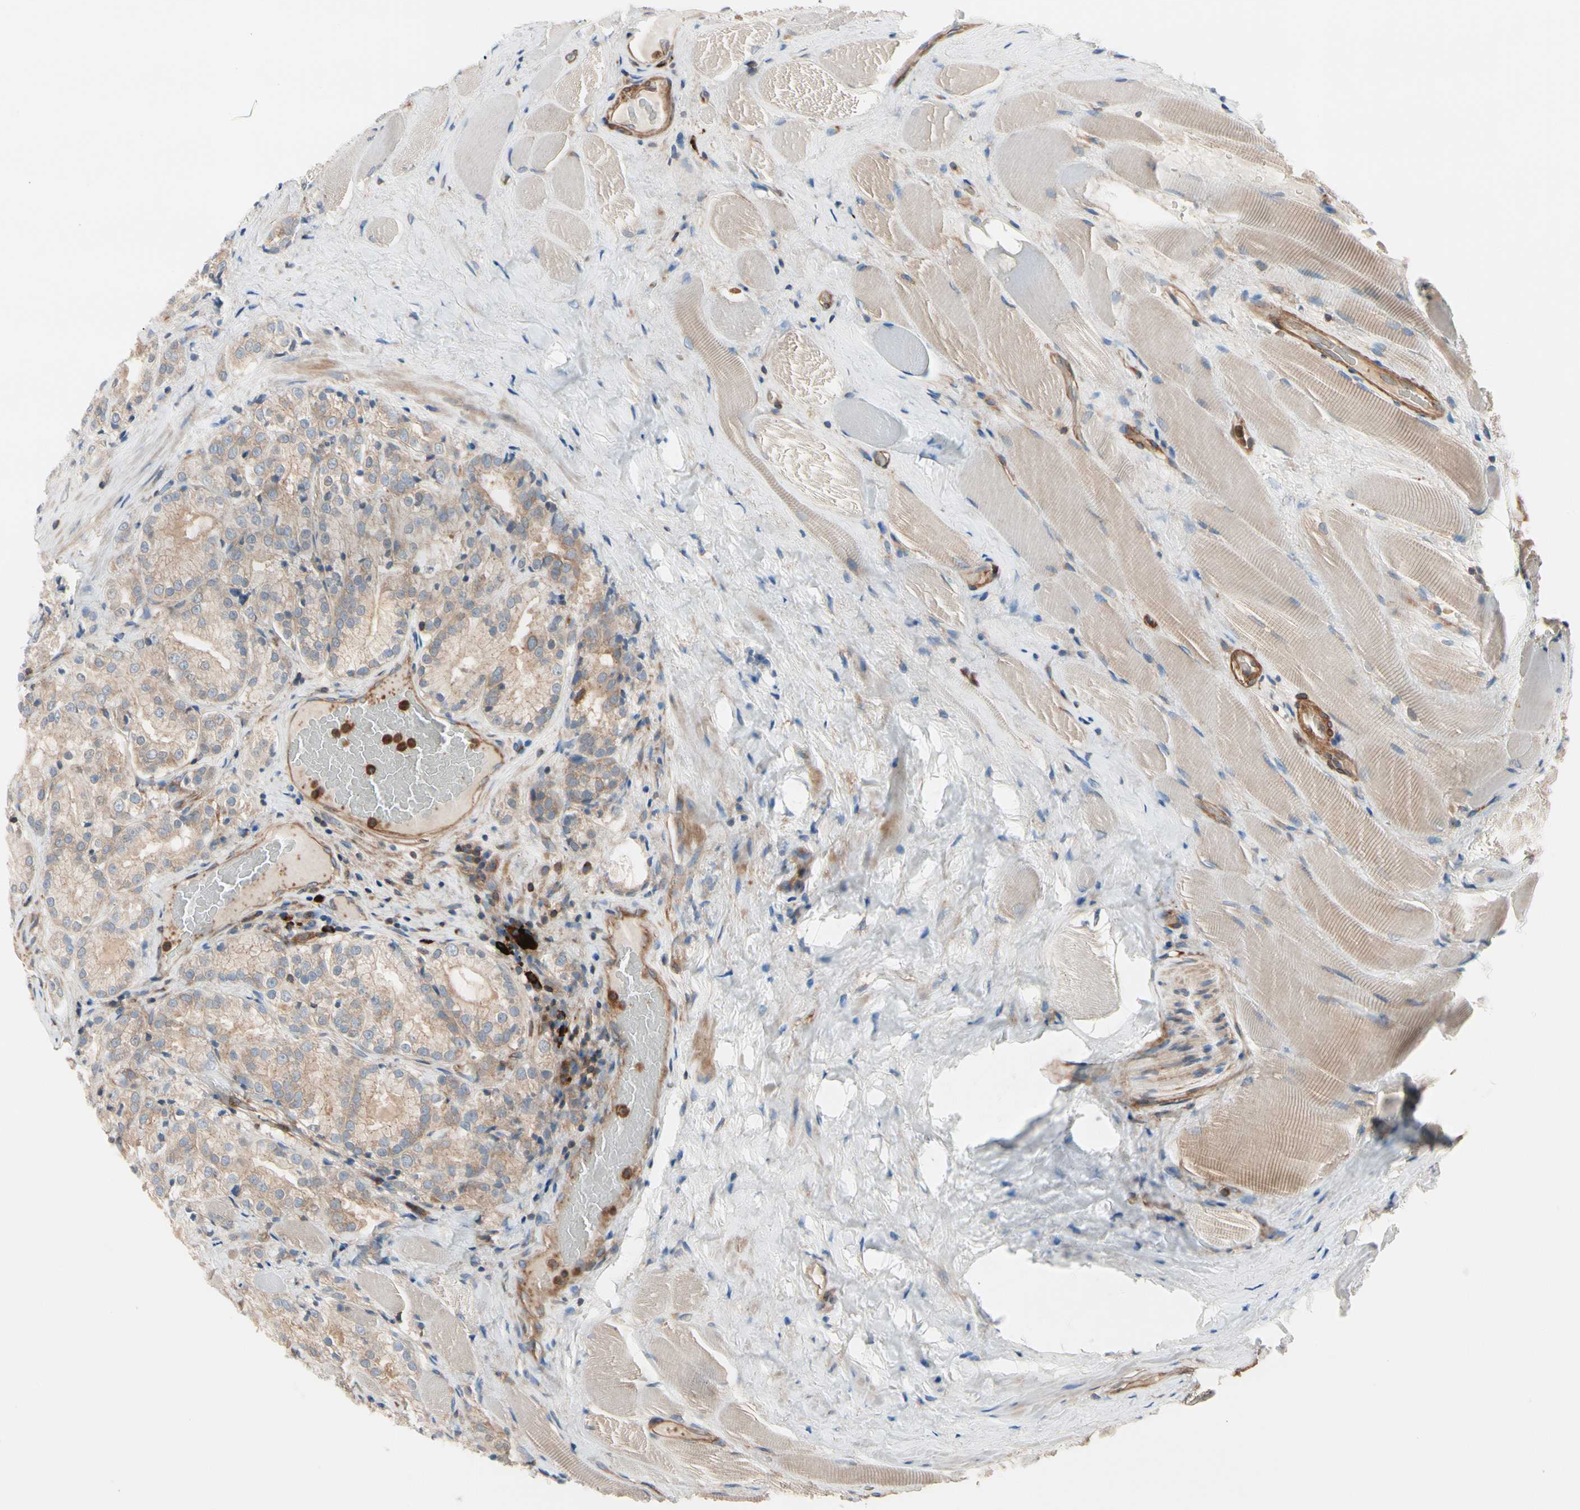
{"staining": {"intensity": "weak", "quantity": ">75%", "location": "cytoplasmic/membranous"}, "tissue": "prostate cancer", "cell_type": "Tumor cells", "image_type": "cancer", "snomed": [{"axis": "morphology", "description": "Adenocarcinoma, High grade"}, {"axis": "topography", "description": "Prostate"}], "caption": "Weak cytoplasmic/membranous staining for a protein is appreciated in approximately >75% of tumor cells of prostate cancer (high-grade adenocarcinoma) using immunohistochemistry.", "gene": "ROCK1", "patient": {"sex": "male", "age": 73}}